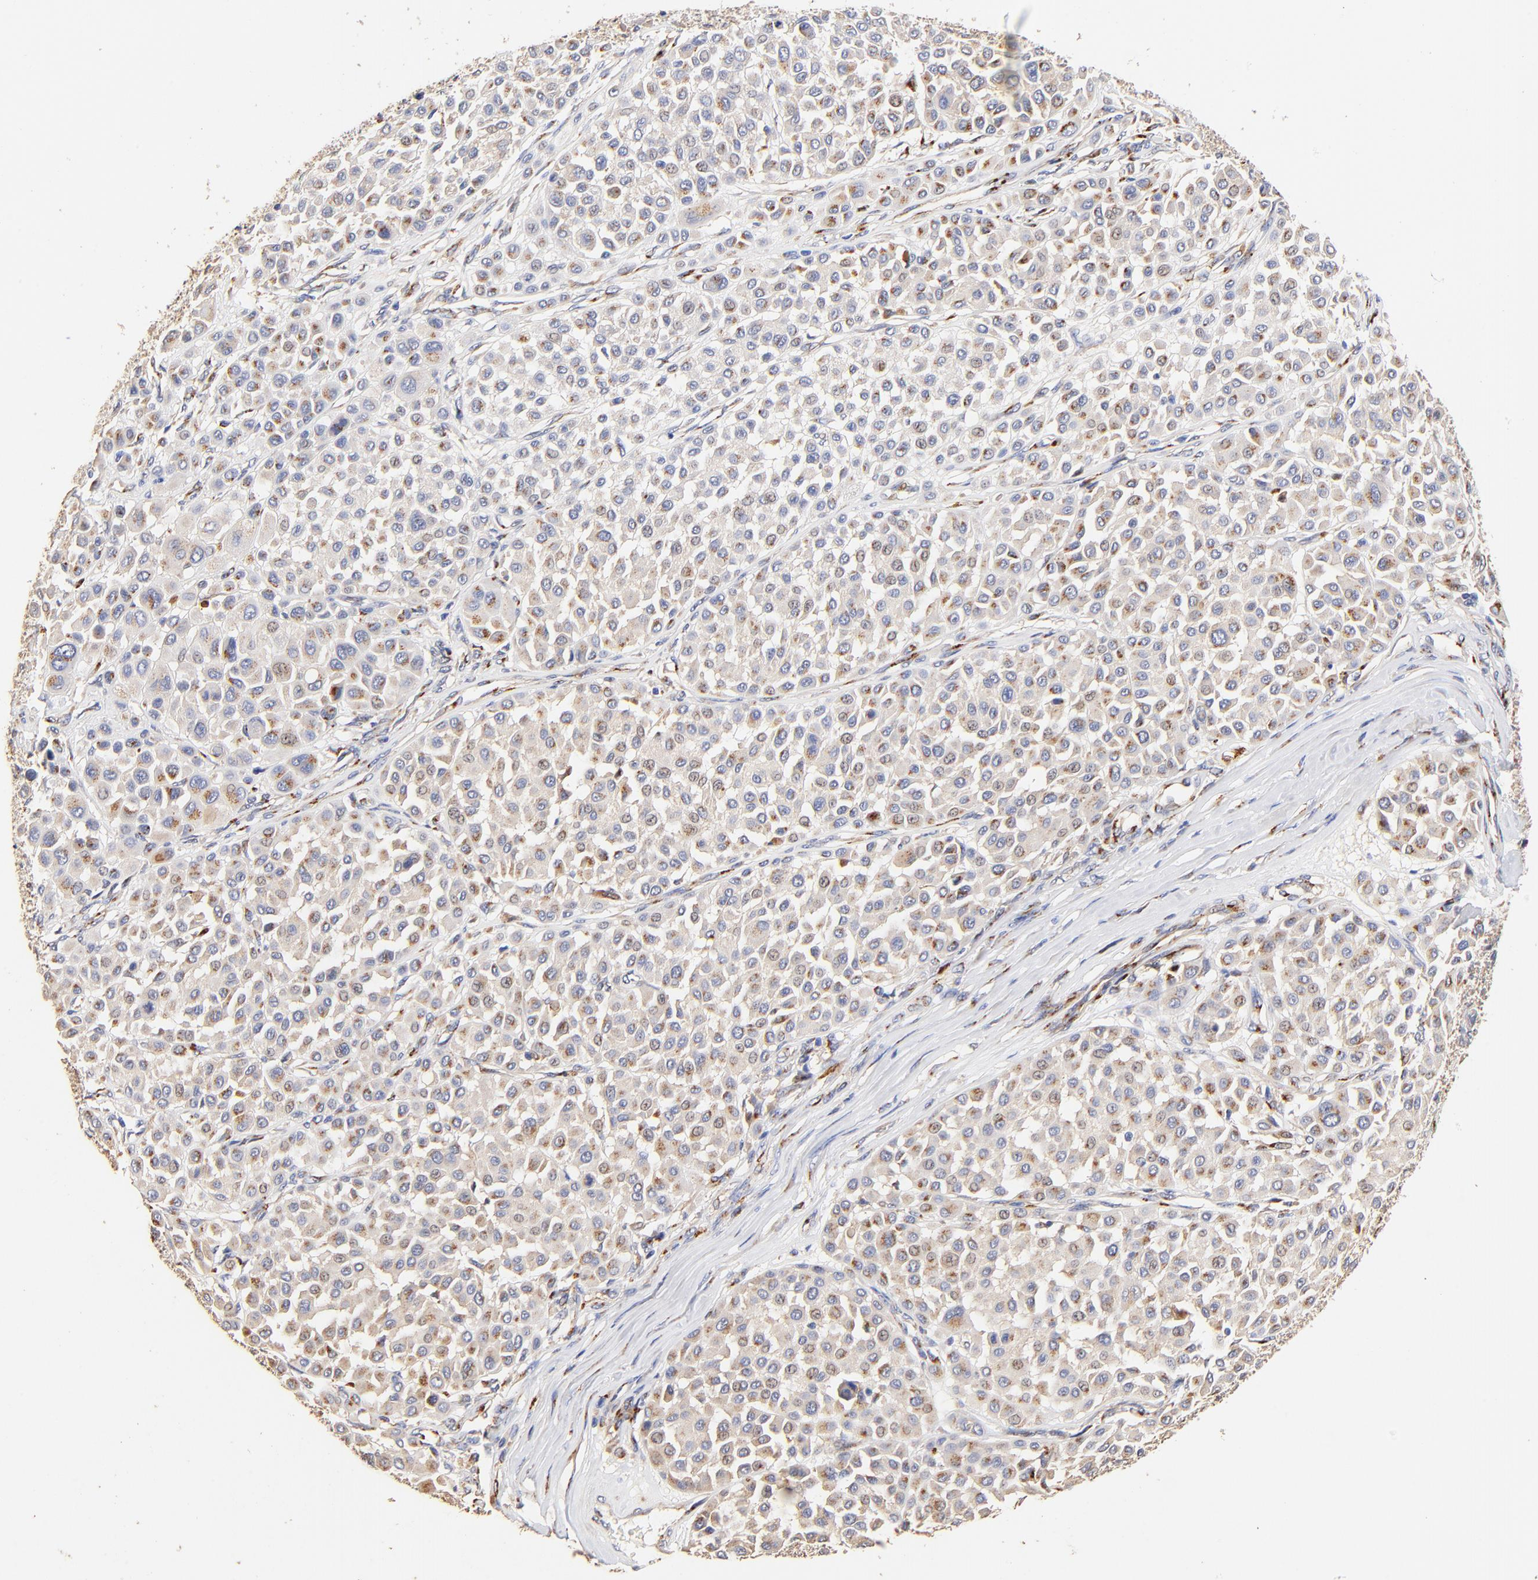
{"staining": {"intensity": "weak", "quantity": "25%-75%", "location": "cytoplasmic/membranous"}, "tissue": "melanoma", "cell_type": "Tumor cells", "image_type": "cancer", "snomed": [{"axis": "morphology", "description": "Malignant melanoma, Metastatic site"}, {"axis": "topography", "description": "Soft tissue"}], "caption": "A brown stain highlights weak cytoplasmic/membranous positivity of a protein in melanoma tumor cells.", "gene": "FMNL3", "patient": {"sex": "male", "age": 41}}